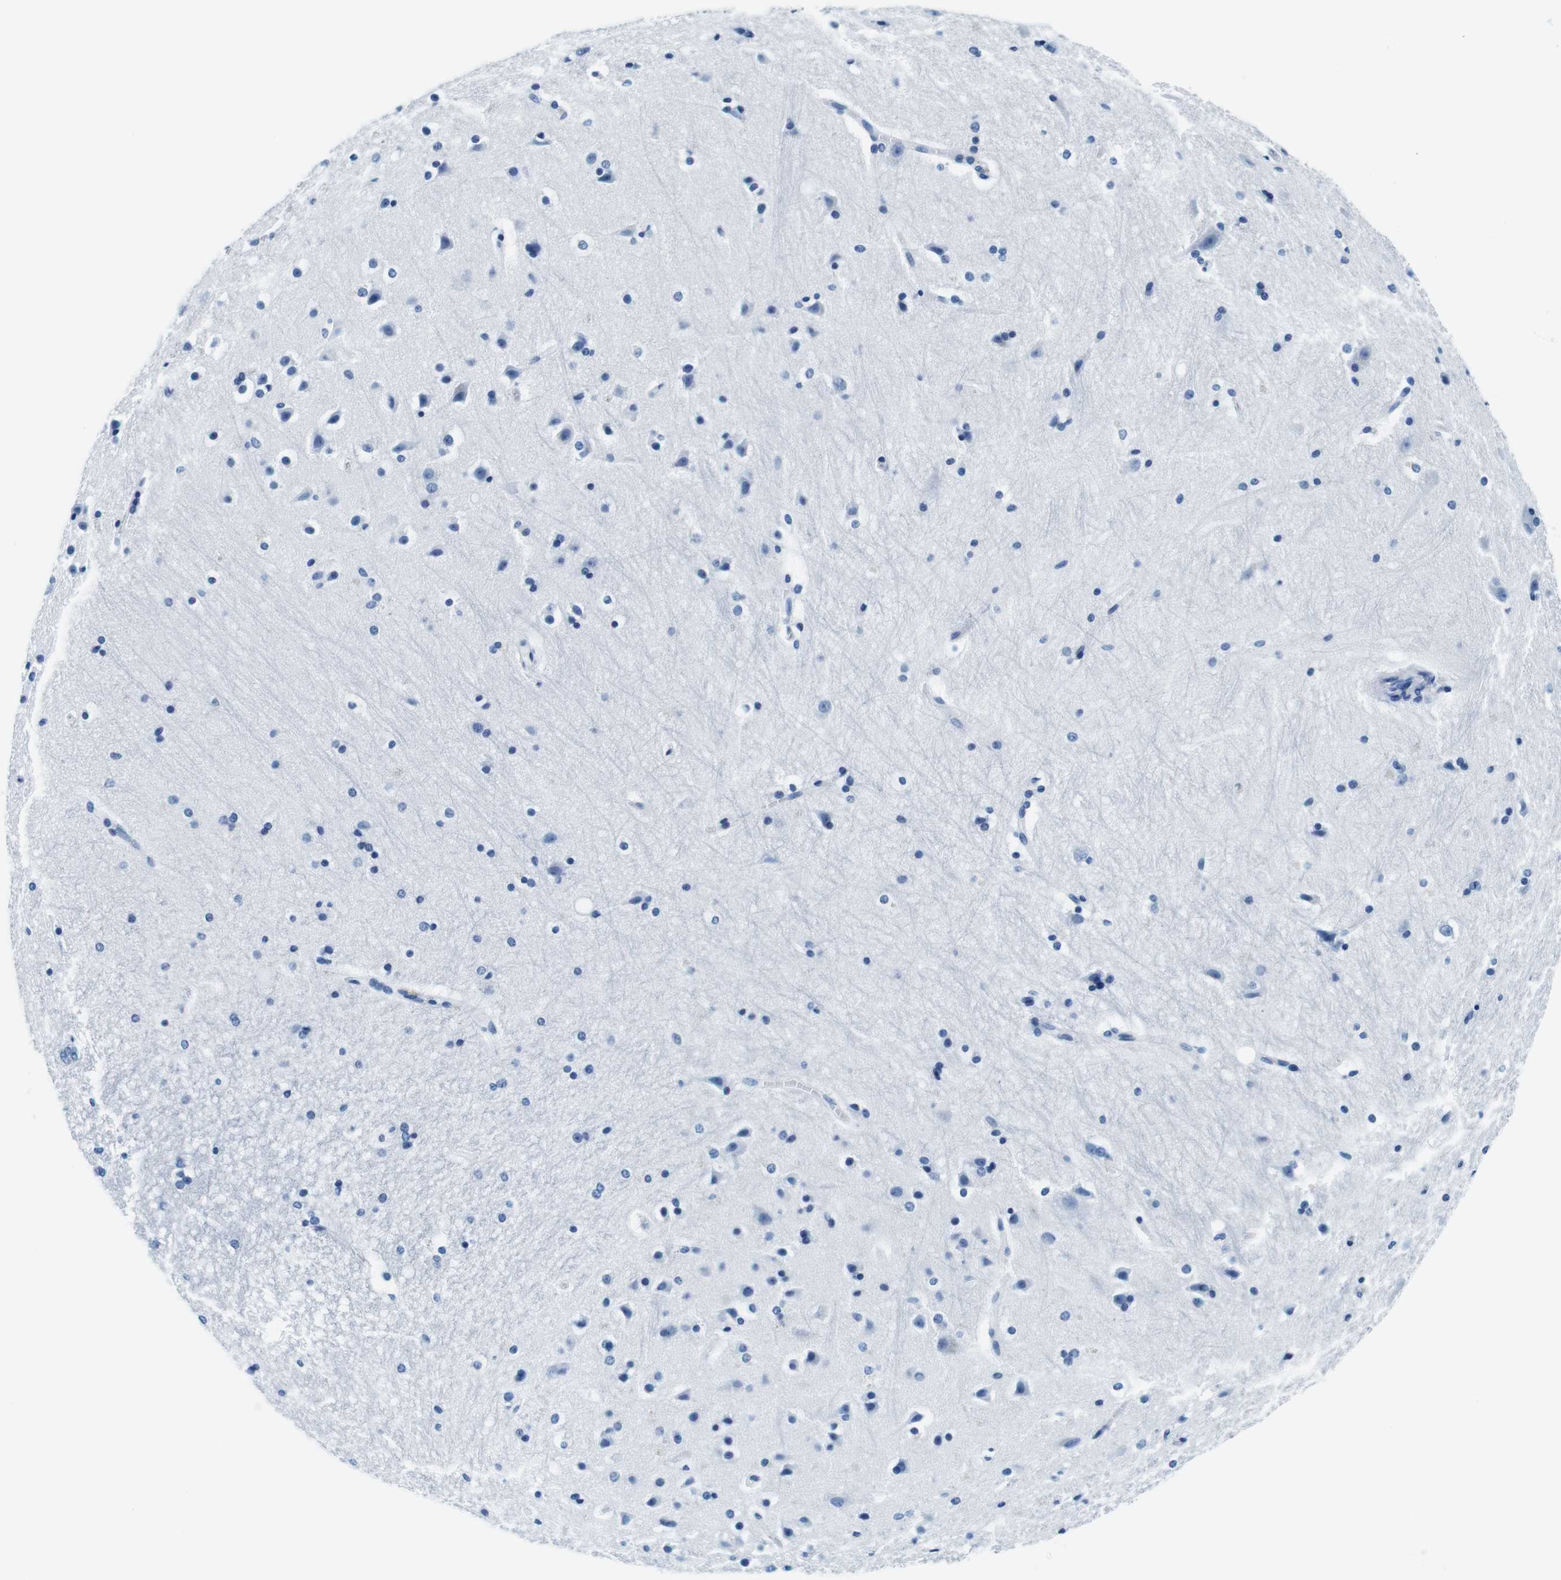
{"staining": {"intensity": "negative", "quantity": "none", "location": "none"}, "tissue": "hippocampus", "cell_type": "Glial cells", "image_type": "normal", "snomed": [{"axis": "morphology", "description": "Normal tissue, NOS"}, {"axis": "topography", "description": "Hippocampus"}], "caption": "The image exhibits no staining of glial cells in normal hippocampus.", "gene": "ELANE", "patient": {"sex": "female", "age": 19}}